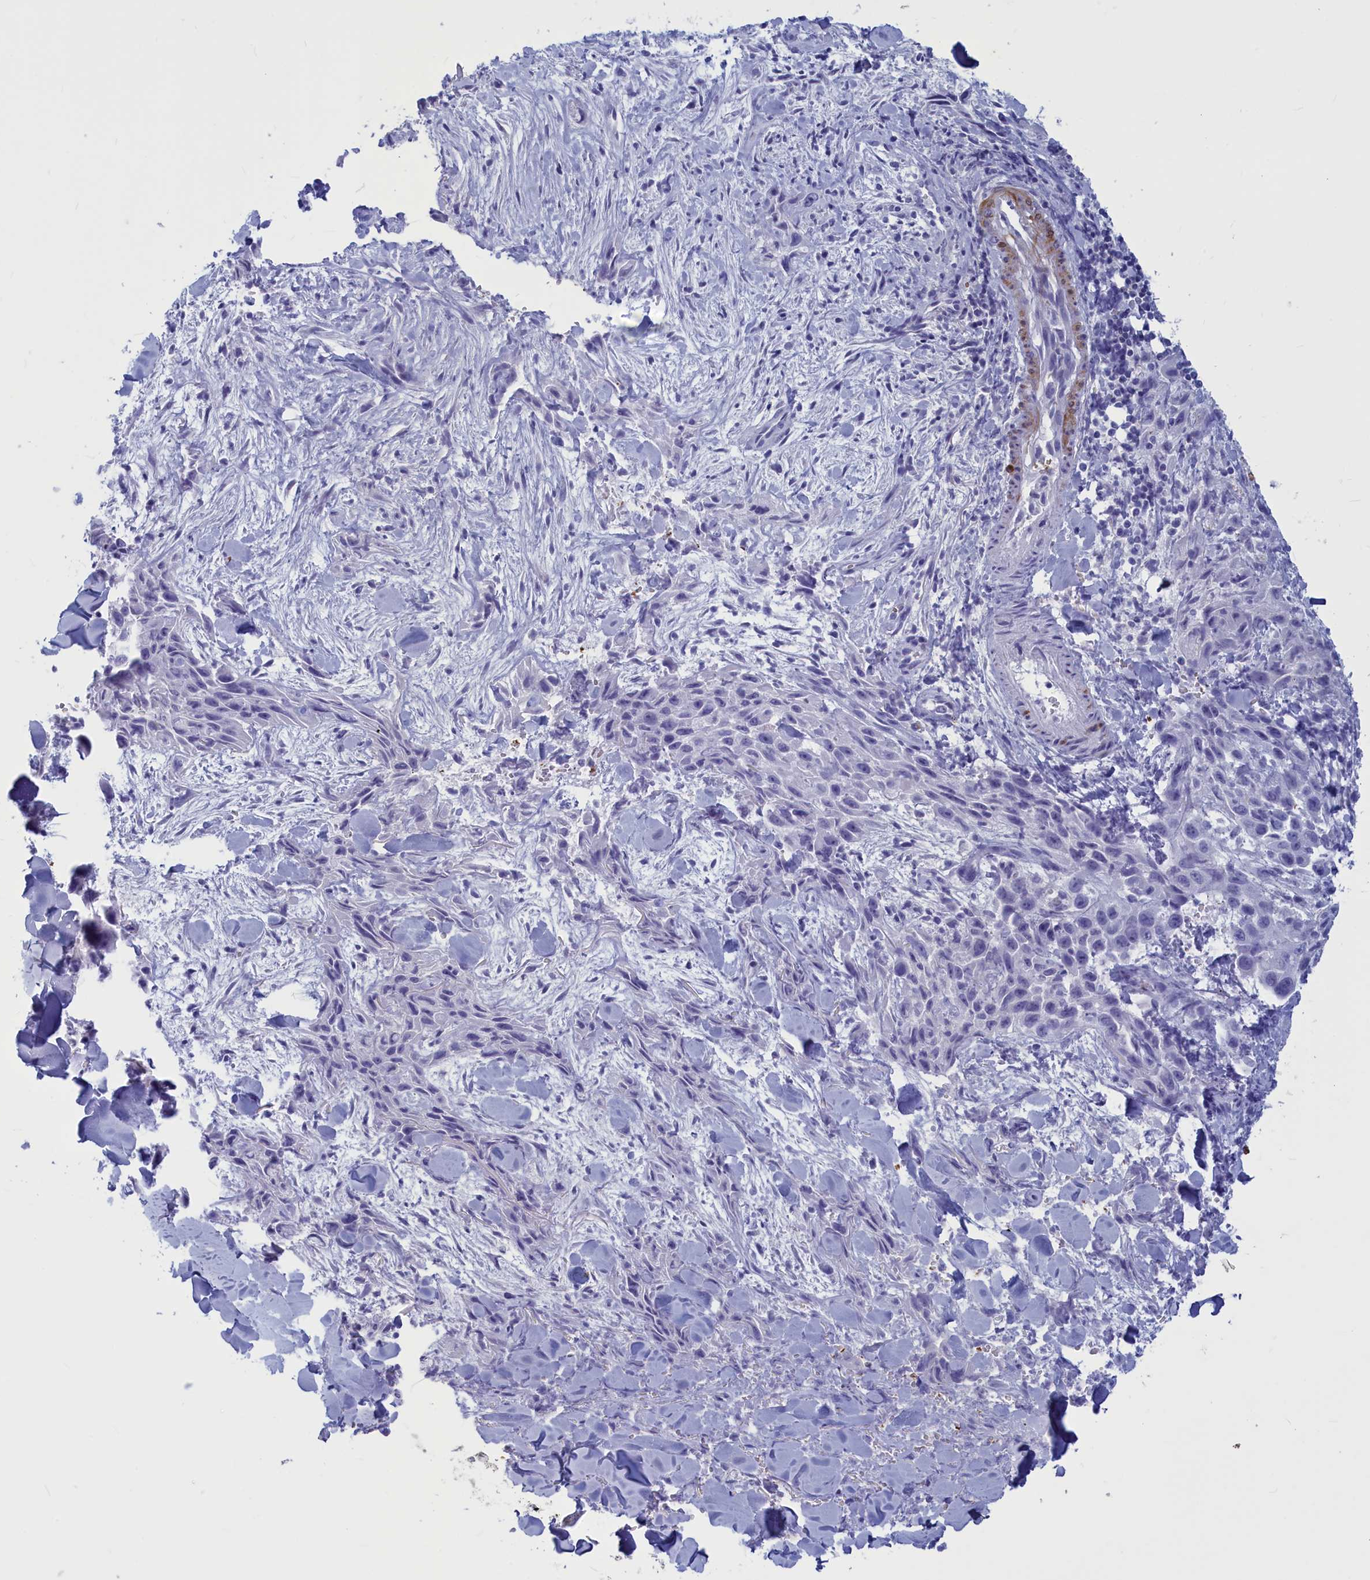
{"staining": {"intensity": "negative", "quantity": "none", "location": "none"}, "tissue": "skin cancer", "cell_type": "Tumor cells", "image_type": "cancer", "snomed": [{"axis": "morphology", "description": "Squamous cell carcinoma, NOS"}, {"axis": "topography", "description": "Skin"}, {"axis": "topography", "description": "Subcutis"}], "caption": "Photomicrograph shows no significant protein expression in tumor cells of skin cancer.", "gene": "GAPDHS", "patient": {"sex": "male", "age": 73}}